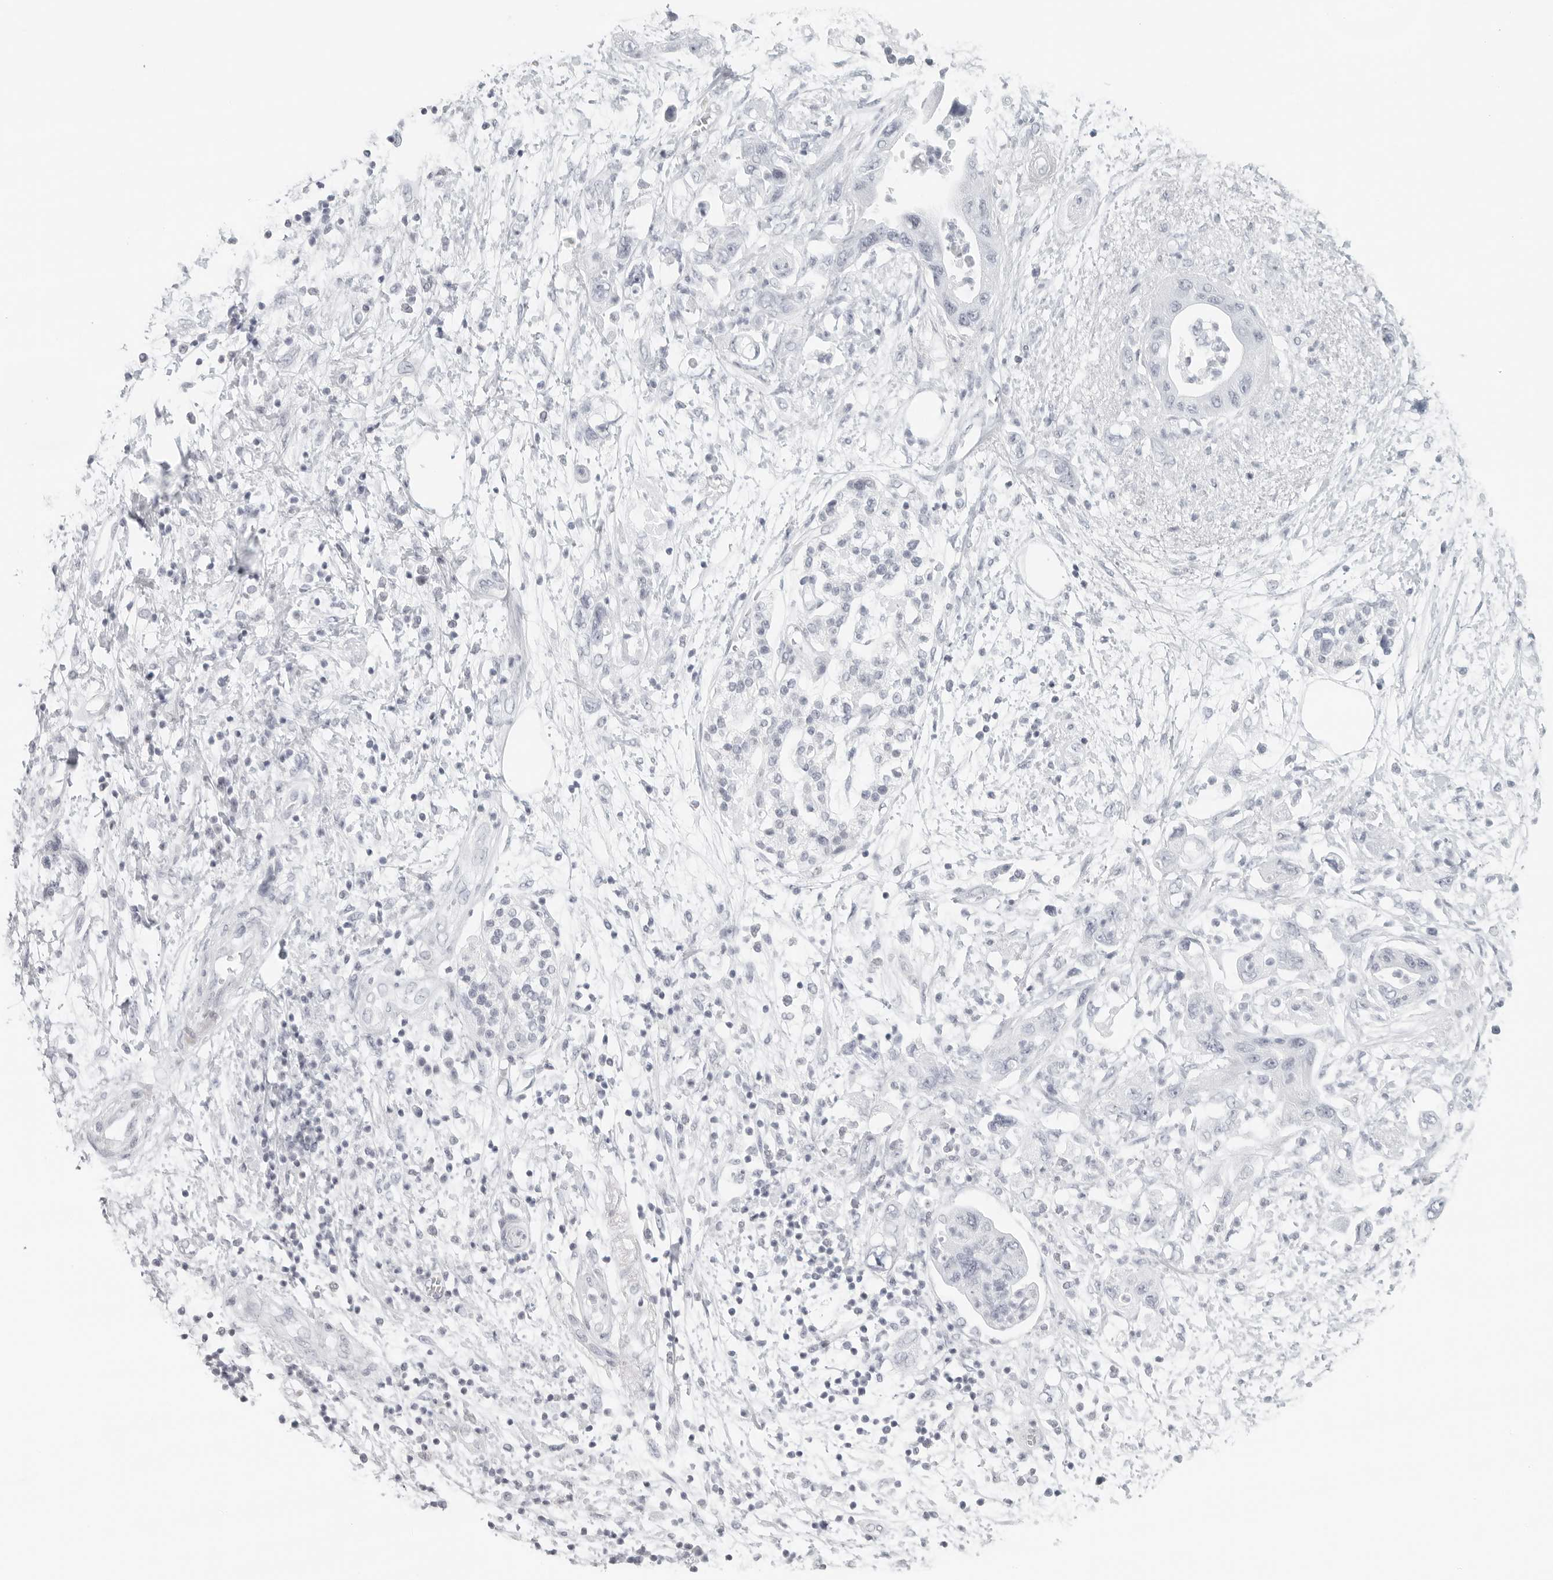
{"staining": {"intensity": "negative", "quantity": "none", "location": "none"}, "tissue": "pancreatic cancer", "cell_type": "Tumor cells", "image_type": "cancer", "snomed": [{"axis": "morphology", "description": "Adenocarcinoma, NOS"}, {"axis": "topography", "description": "Pancreas"}], "caption": "Pancreatic cancer (adenocarcinoma) was stained to show a protein in brown. There is no significant expression in tumor cells. (DAB IHC, high magnification).", "gene": "RPS6KC1", "patient": {"sex": "female", "age": 73}}